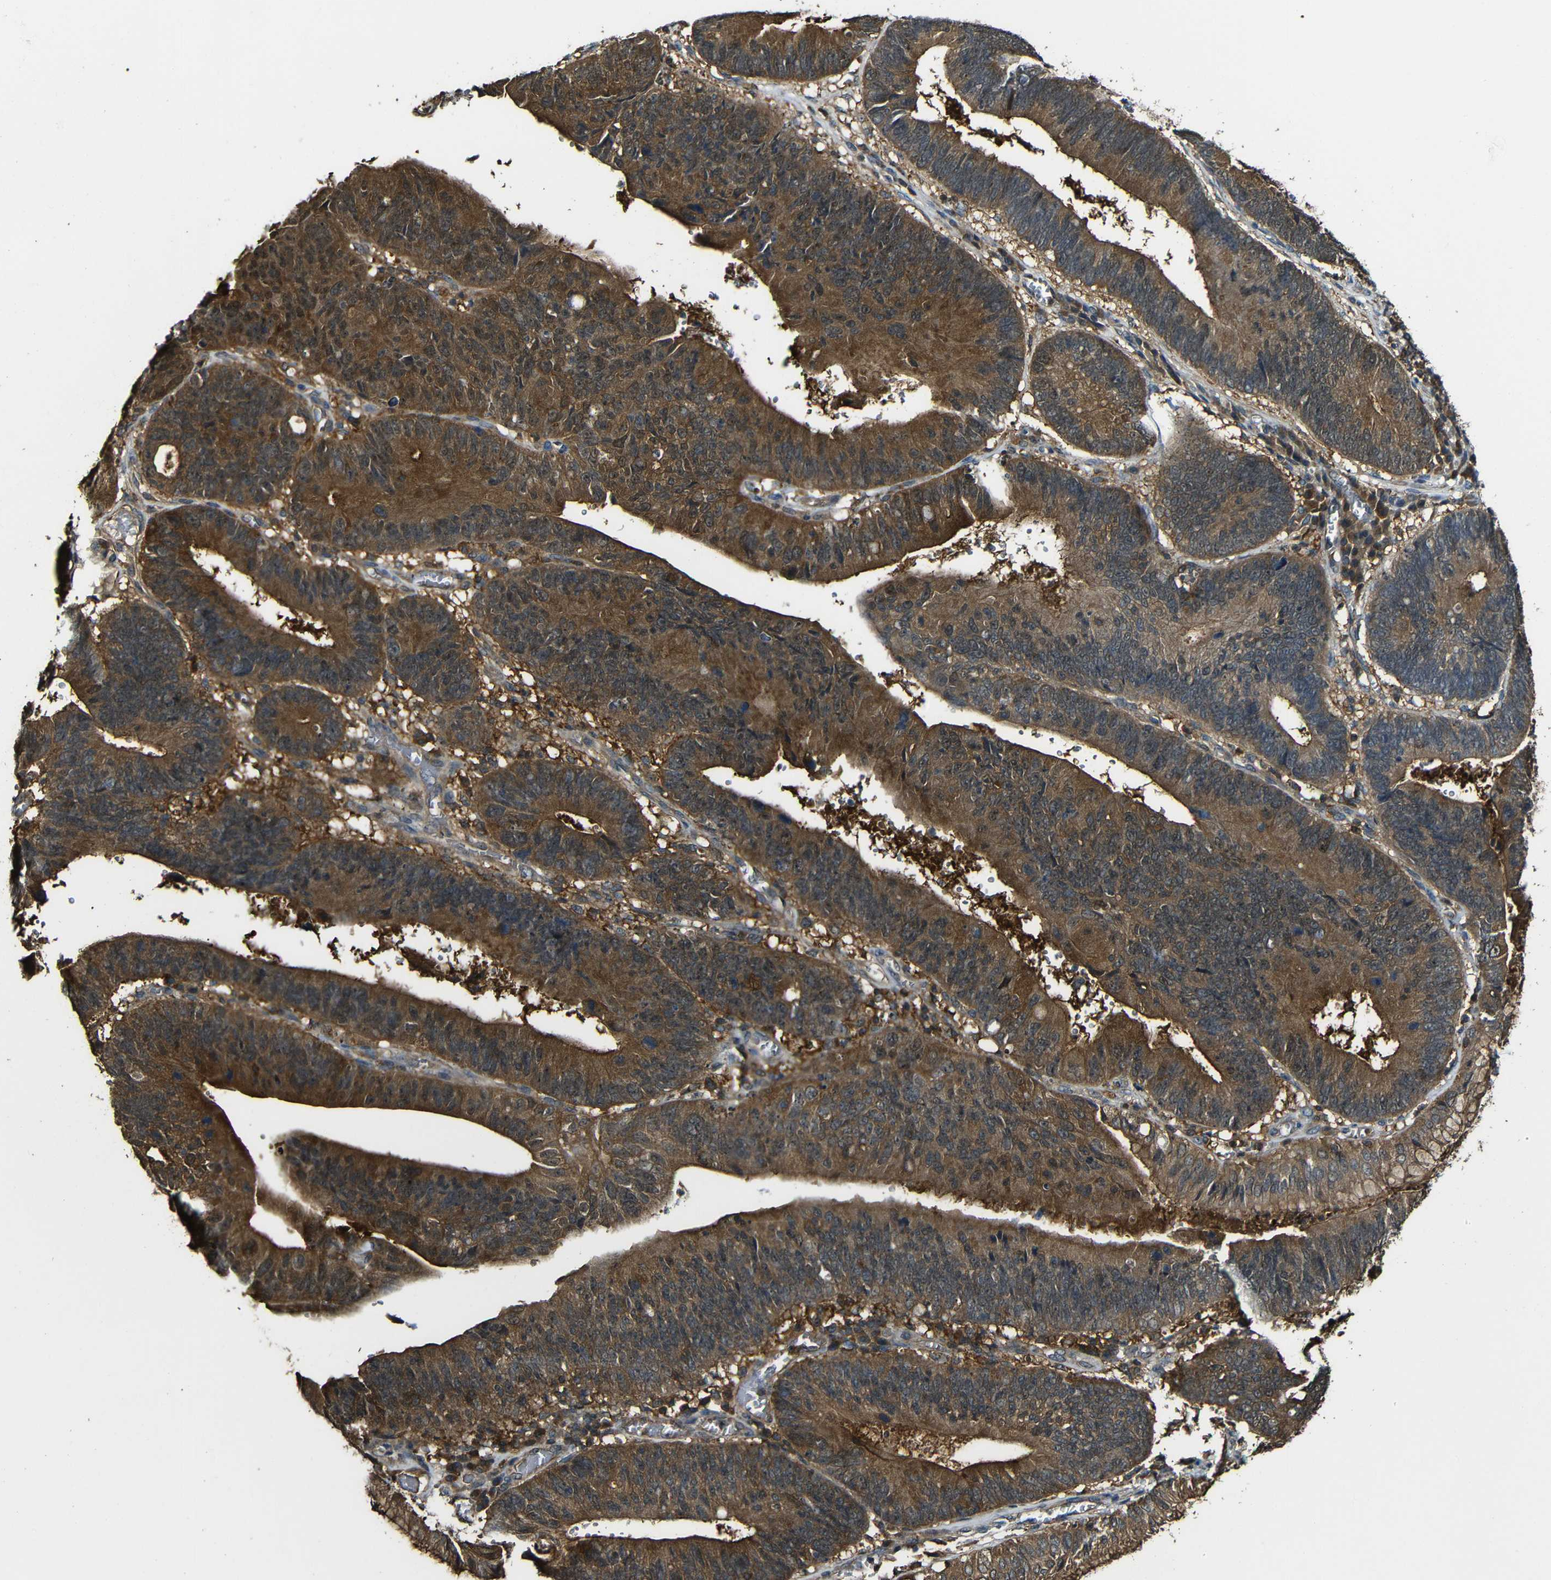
{"staining": {"intensity": "strong", "quantity": ">75%", "location": "cytoplasmic/membranous"}, "tissue": "stomach cancer", "cell_type": "Tumor cells", "image_type": "cancer", "snomed": [{"axis": "morphology", "description": "Adenocarcinoma, NOS"}, {"axis": "topography", "description": "Stomach"}], "caption": "Immunohistochemistry (IHC) (DAB (3,3'-diaminobenzidine)) staining of stomach cancer (adenocarcinoma) demonstrates strong cytoplasmic/membranous protein positivity in about >75% of tumor cells.", "gene": "CASP8", "patient": {"sex": "male", "age": 59}}